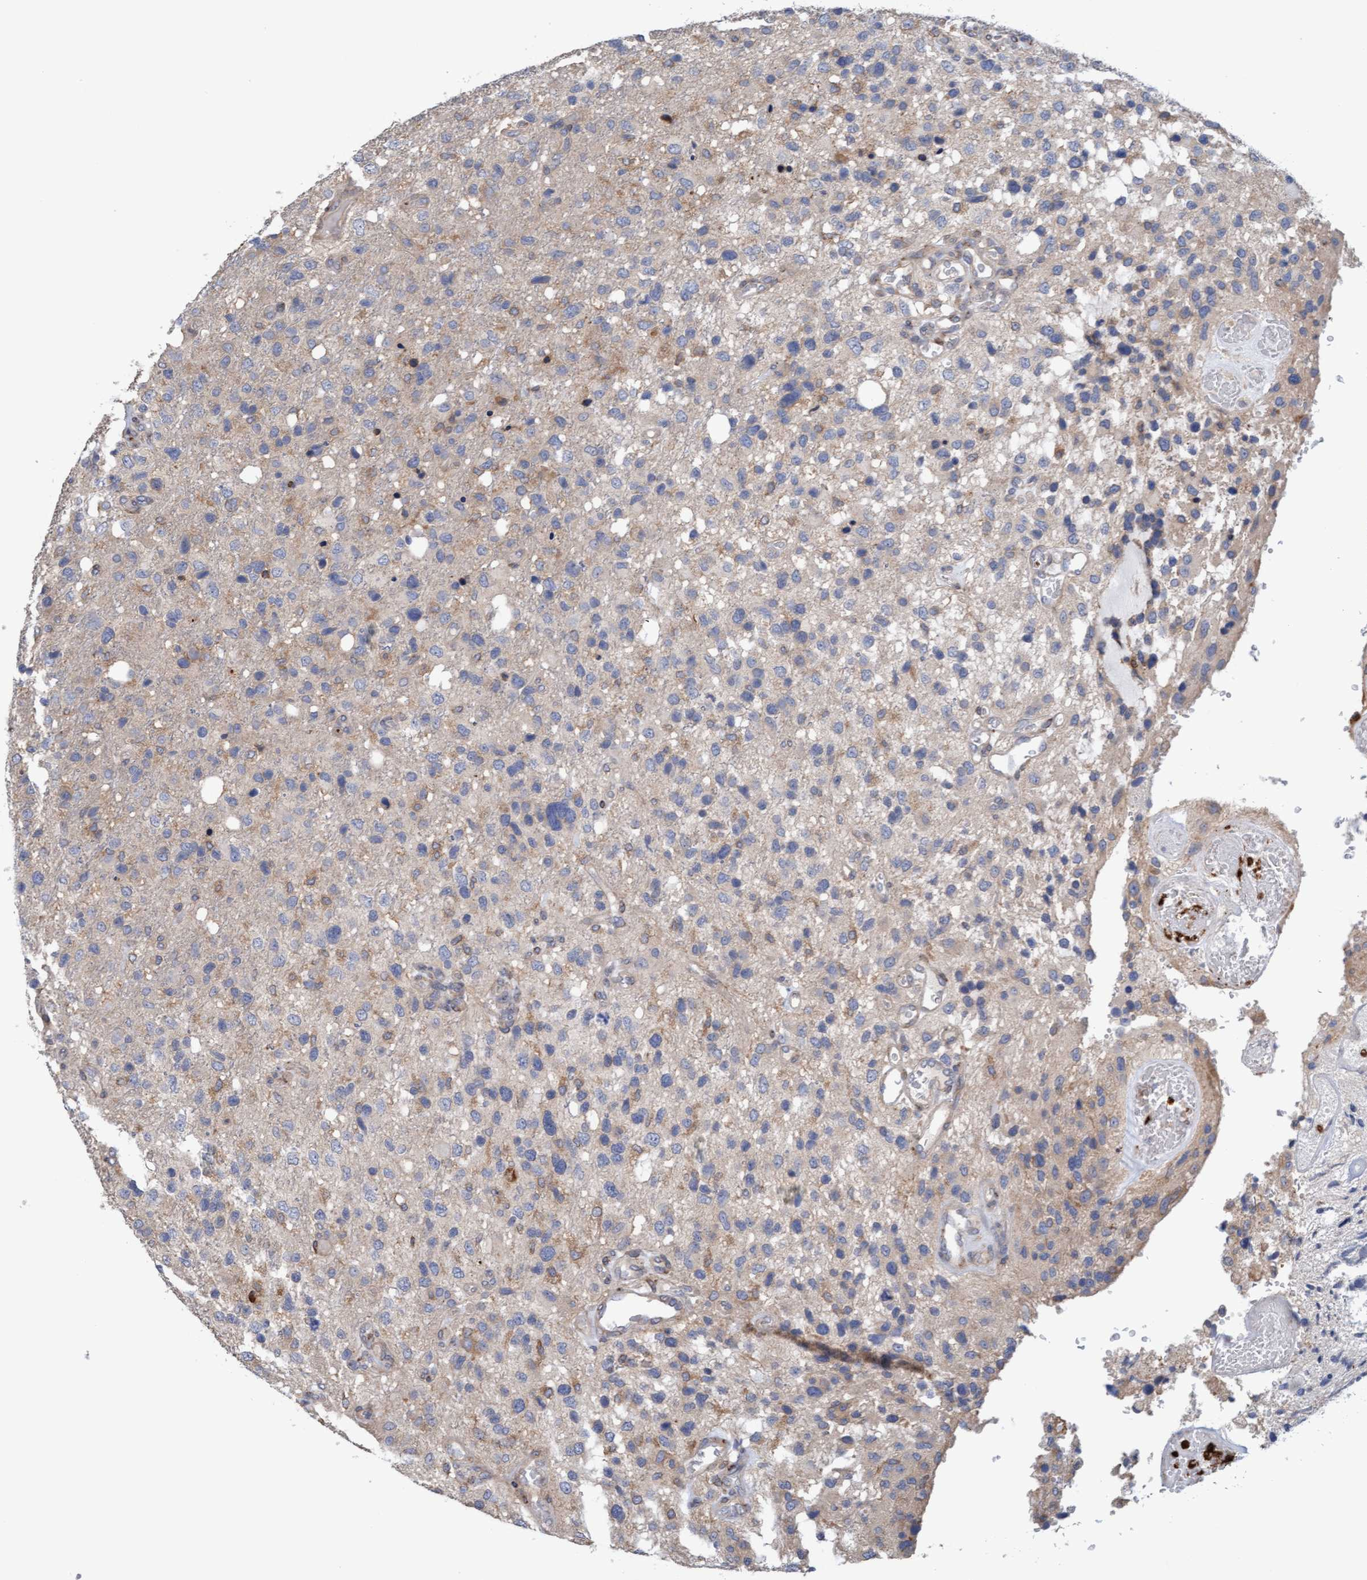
{"staining": {"intensity": "weak", "quantity": "<25%", "location": "cytoplasmic/membranous"}, "tissue": "glioma", "cell_type": "Tumor cells", "image_type": "cancer", "snomed": [{"axis": "morphology", "description": "Glioma, malignant, High grade"}, {"axis": "topography", "description": "Brain"}], "caption": "Immunohistochemistry (IHC) photomicrograph of human glioma stained for a protein (brown), which reveals no expression in tumor cells.", "gene": "MMP8", "patient": {"sex": "female", "age": 58}}